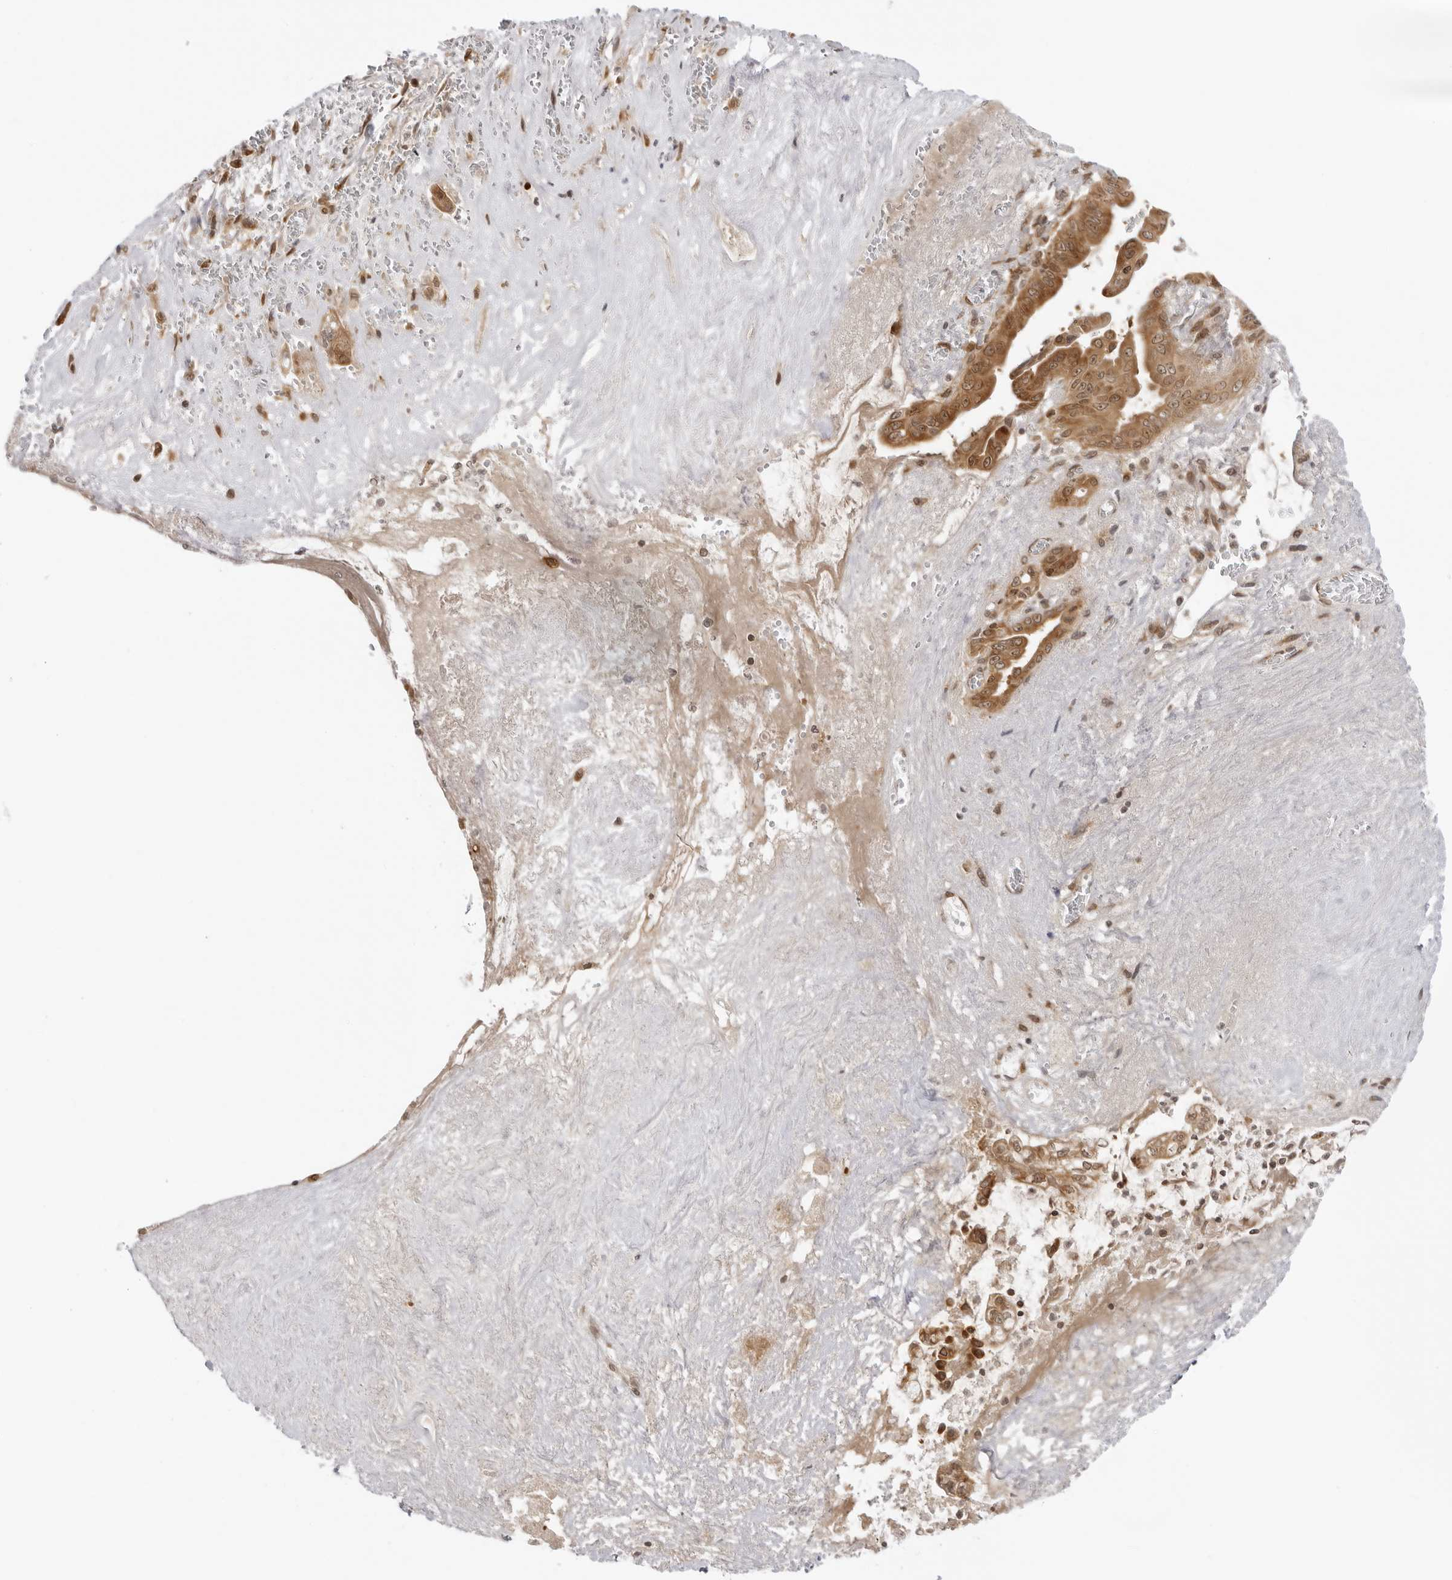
{"staining": {"intensity": "moderate", "quantity": ">75%", "location": "cytoplasmic/membranous"}, "tissue": "pancreatic cancer", "cell_type": "Tumor cells", "image_type": "cancer", "snomed": [{"axis": "morphology", "description": "Adenocarcinoma, NOS"}, {"axis": "topography", "description": "Pancreas"}], "caption": "Immunohistochemistry (IHC) micrograph of neoplastic tissue: pancreatic adenocarcinoma stained using IHC reveals medium levels of moderate protein expression localized specifically in the cytoplasmic/membranous of tumor cells, appearing as a cytoplasmic/membranous brown color.", "gene": "PRRC2C", "patient": {"sex": "male", "age": 58}}